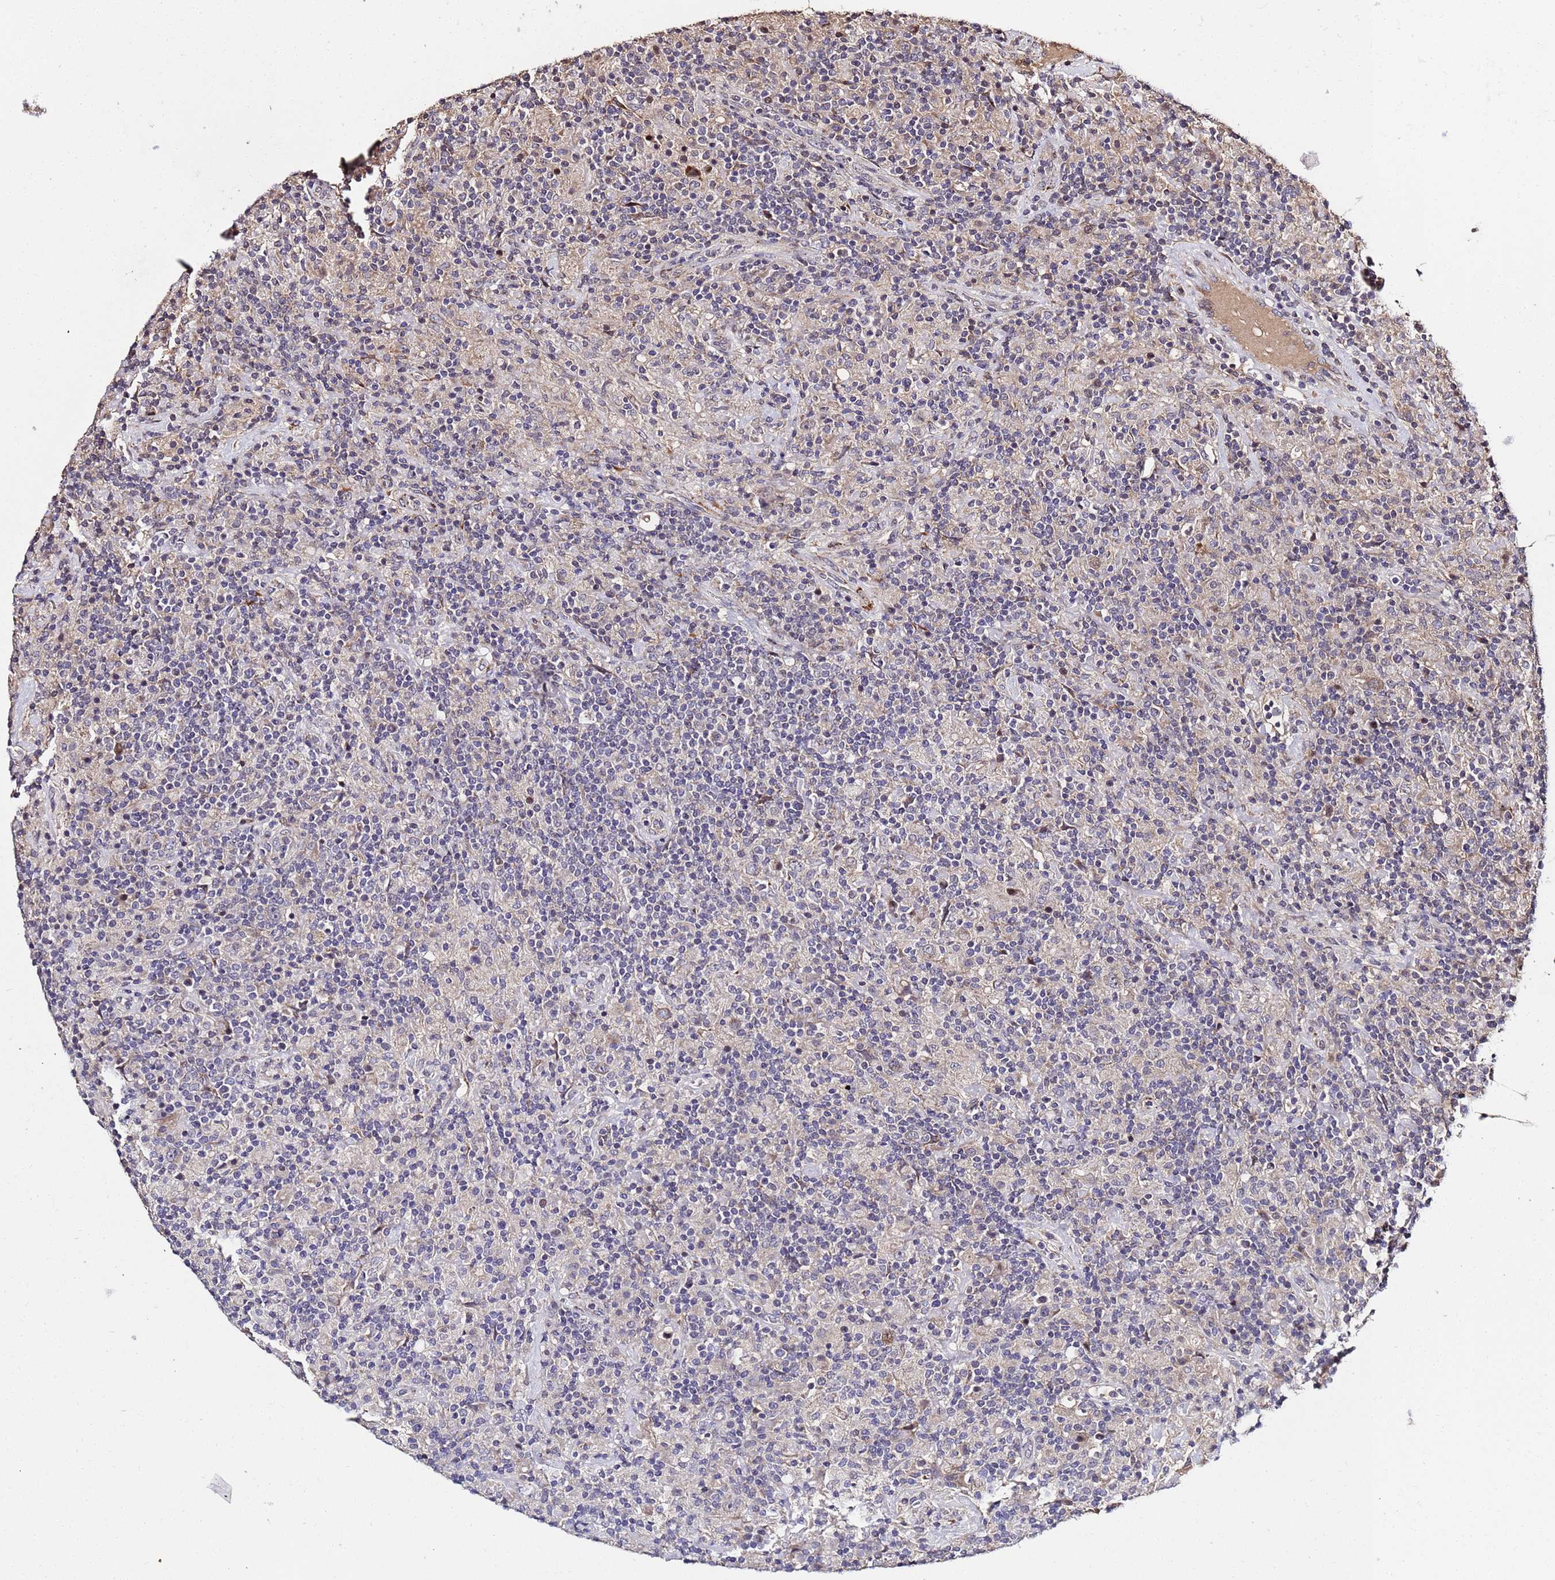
{"staining": {"intensity": "negative", "quantity": "none", "location": "none"}, "tissue": "lymphoma", "cell_type": "Tumor cells", "image_type": "cancer", "snomed": [{"axis": "morphology", "description": "Hodgkin's disease, NOS"}, {"axis": "topography", "description": "Lymph node"}], "caption": "Tumor cells are negative for brown protein staining in Hodgkin's disease.", "gene": "WNK4", "patient": {"sex": "male", "age": 70}}